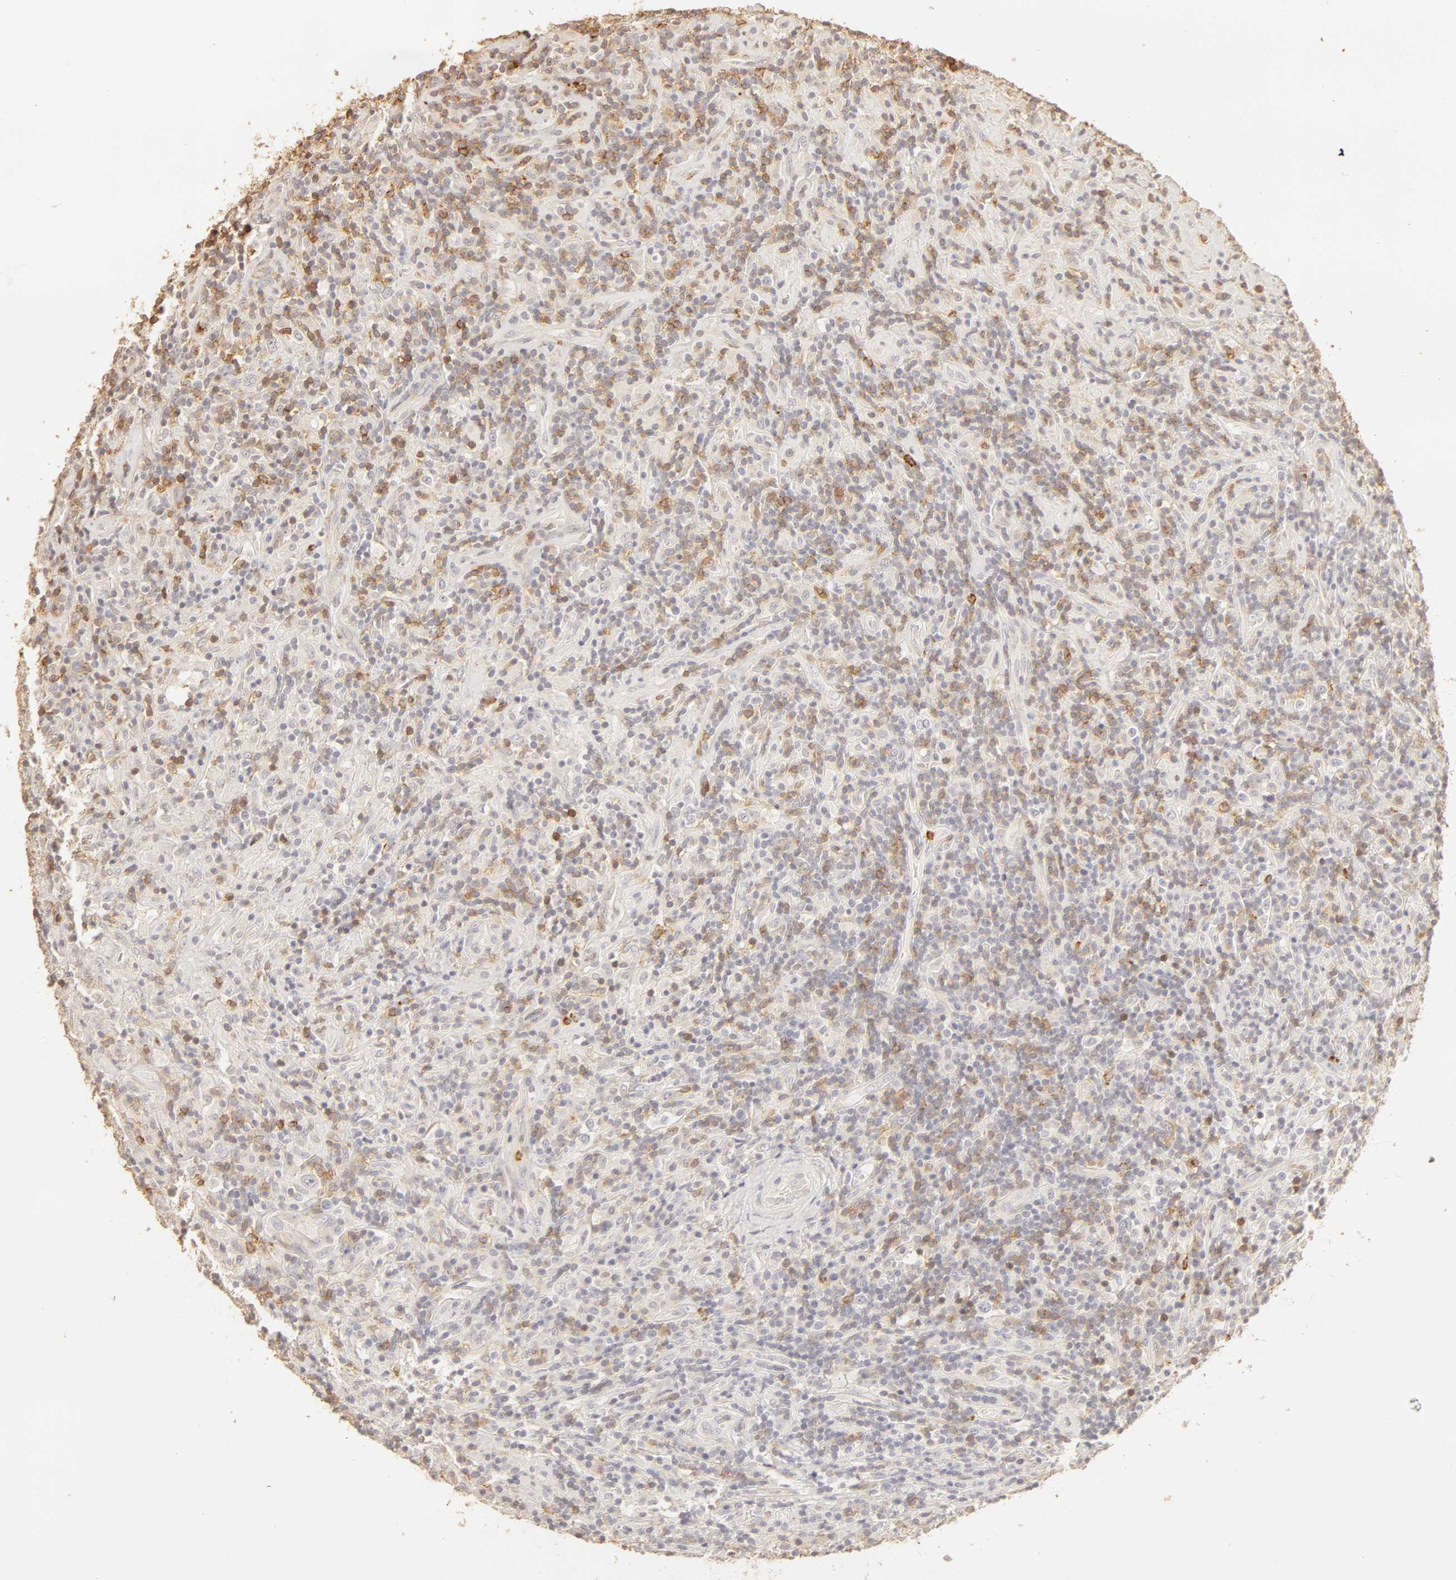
{"staining": {"intensity": "negative", "quantity": "none", "location": "none"}, "tissue": "lymphoma", "cell_type": "Tumor cells", "image_type": "cancer", "snomed": [{"axis": "morphology", "description": "Hodgkin's disease, NOS"}, {"axis": "topography", "description": "Lymph node"}], "caption": "High magnification brightfield microscopy of lymphoma stained with DAB (brown) and counterstained with hematoxylin (blue): tumor cells show no significant staining.", "gene": "C1R", "patient": {"sex": "male", "age": 46}}